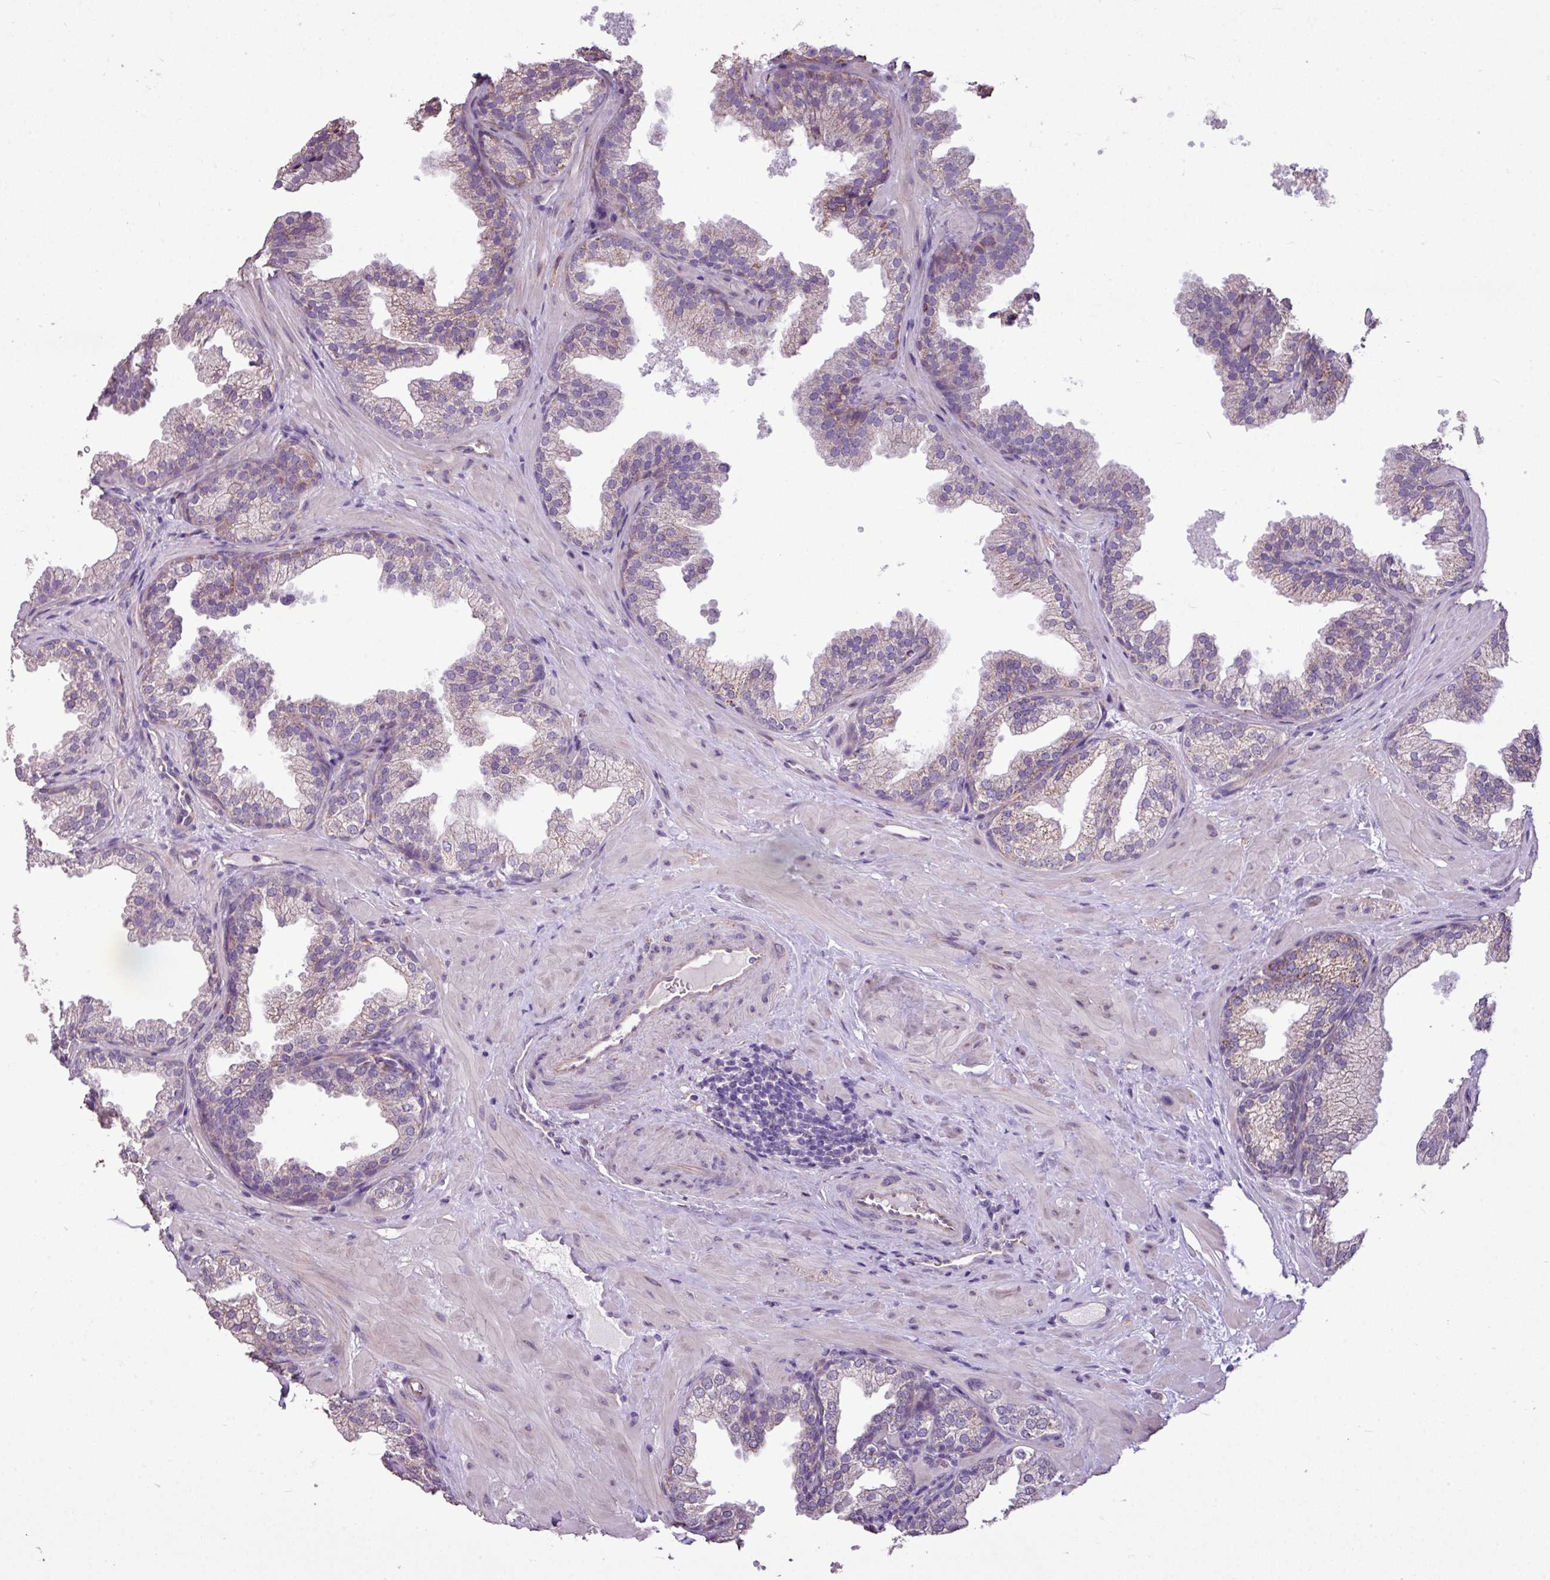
{"staining": {"intensity": "weak", "quantity": "<25%", "location": "cytoplasmic/membranous"}, "tissue": "prostate", "cell_type": "Glandular cells", "image_type": "normal", "snomed": [{"axis": "morphology", "description": "Normal tissue, NOS"}, {"axis": "topography", "description": "Prostate"}], "caption": "Glandular cells show no significant protein expression in unremarkable prostate.", "gene": "ALDH2", "patient": {"sex": "male", "age": 37}}